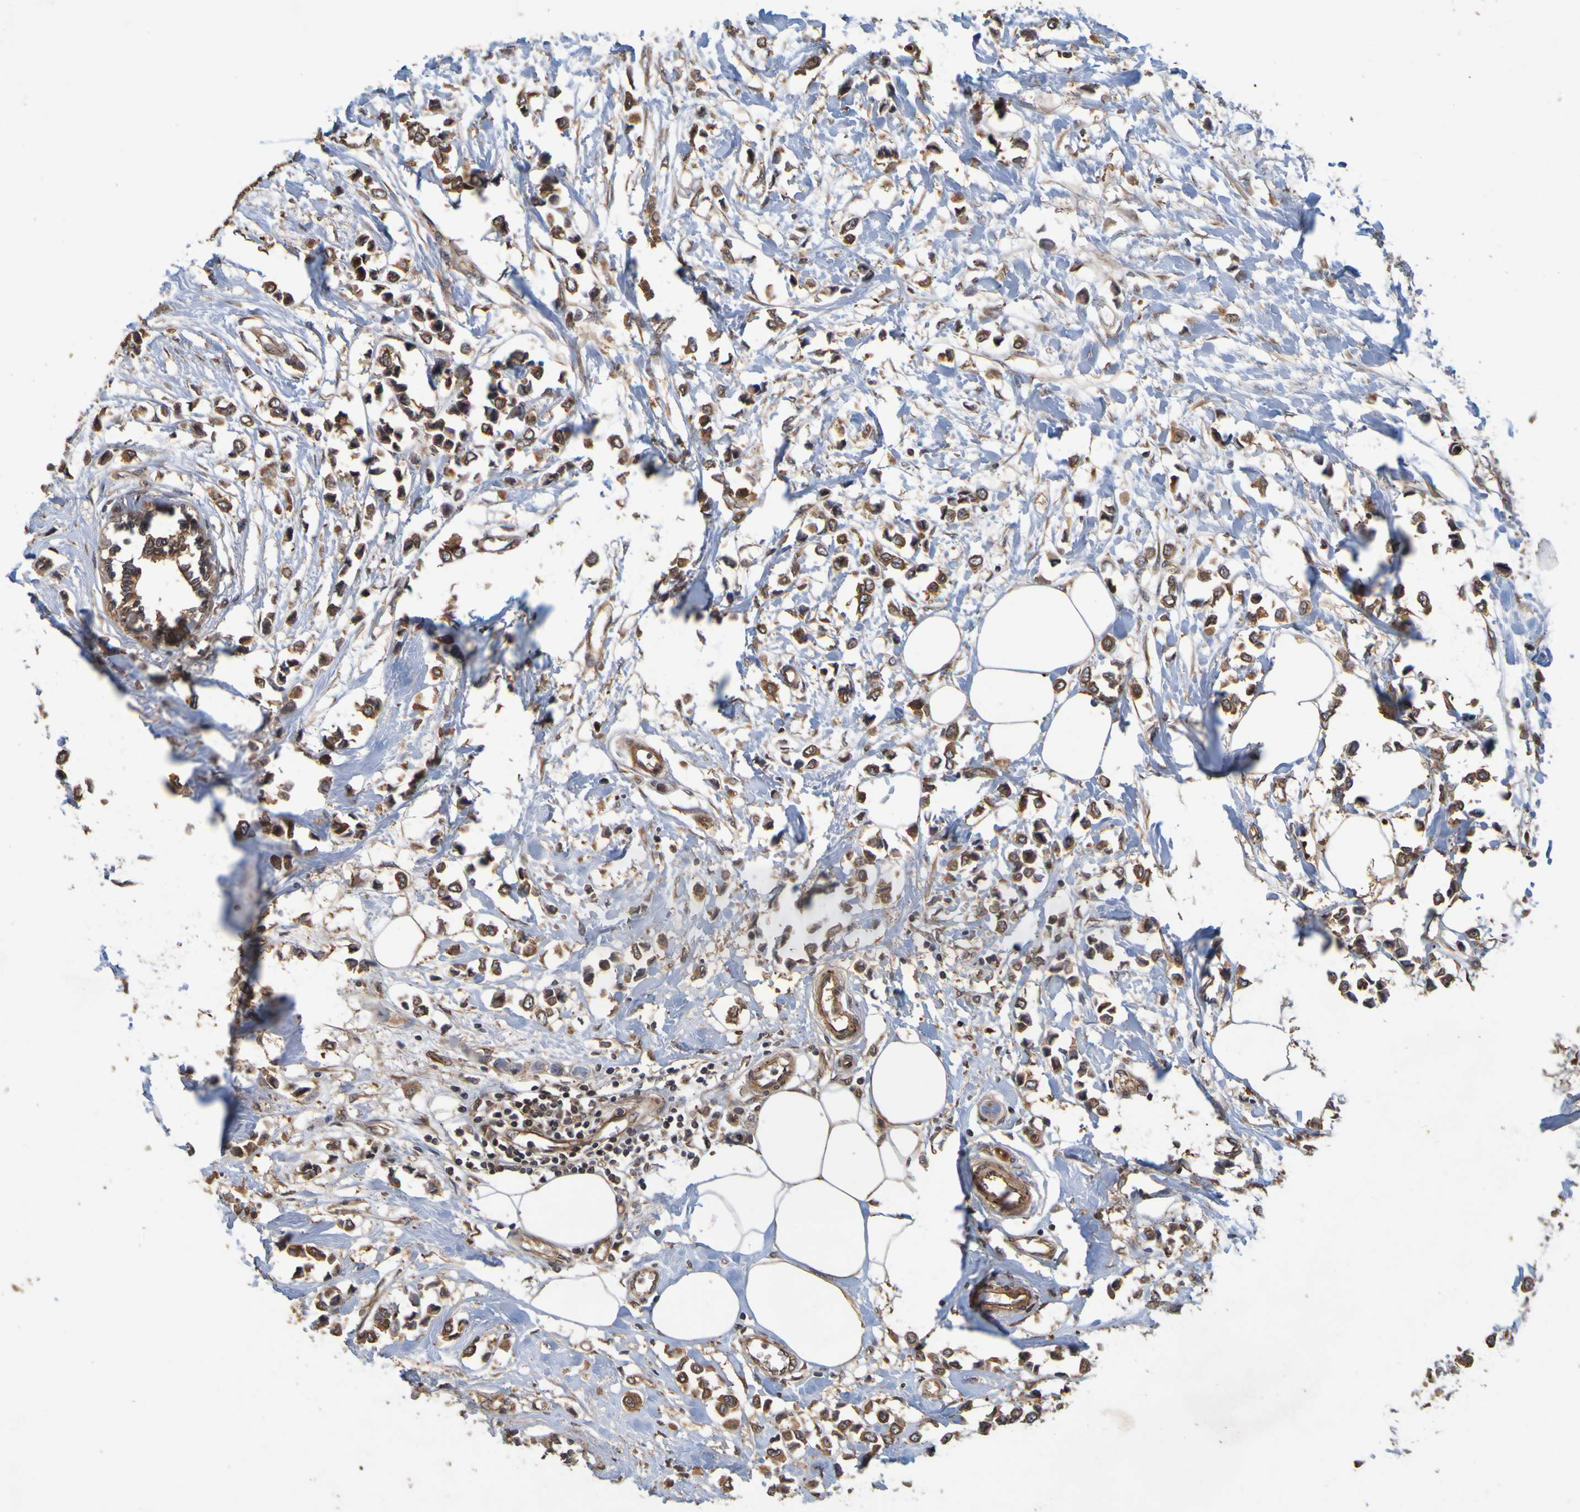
{"staining": {"intensity": "moderate", "quantity": ">75%", "location": "cytoplasmic/membranous"}, "tissue": "breast cancer", "cell_type": "Tumor cells", "image_type": "cancer", "snomed": [{"axis": "morphology", "description": "Lobular carcinoma"}, {"axis": "topography", "description": "Breast"}], "caption": "A high-resolution image shows IHC staining of breast lobular carcinoma, which shows moderate cytoplasmic/membranous expression in about >75% of tumor cells.", "gene": "OCRL", "patient": {"sex": "female", "age": 51}}